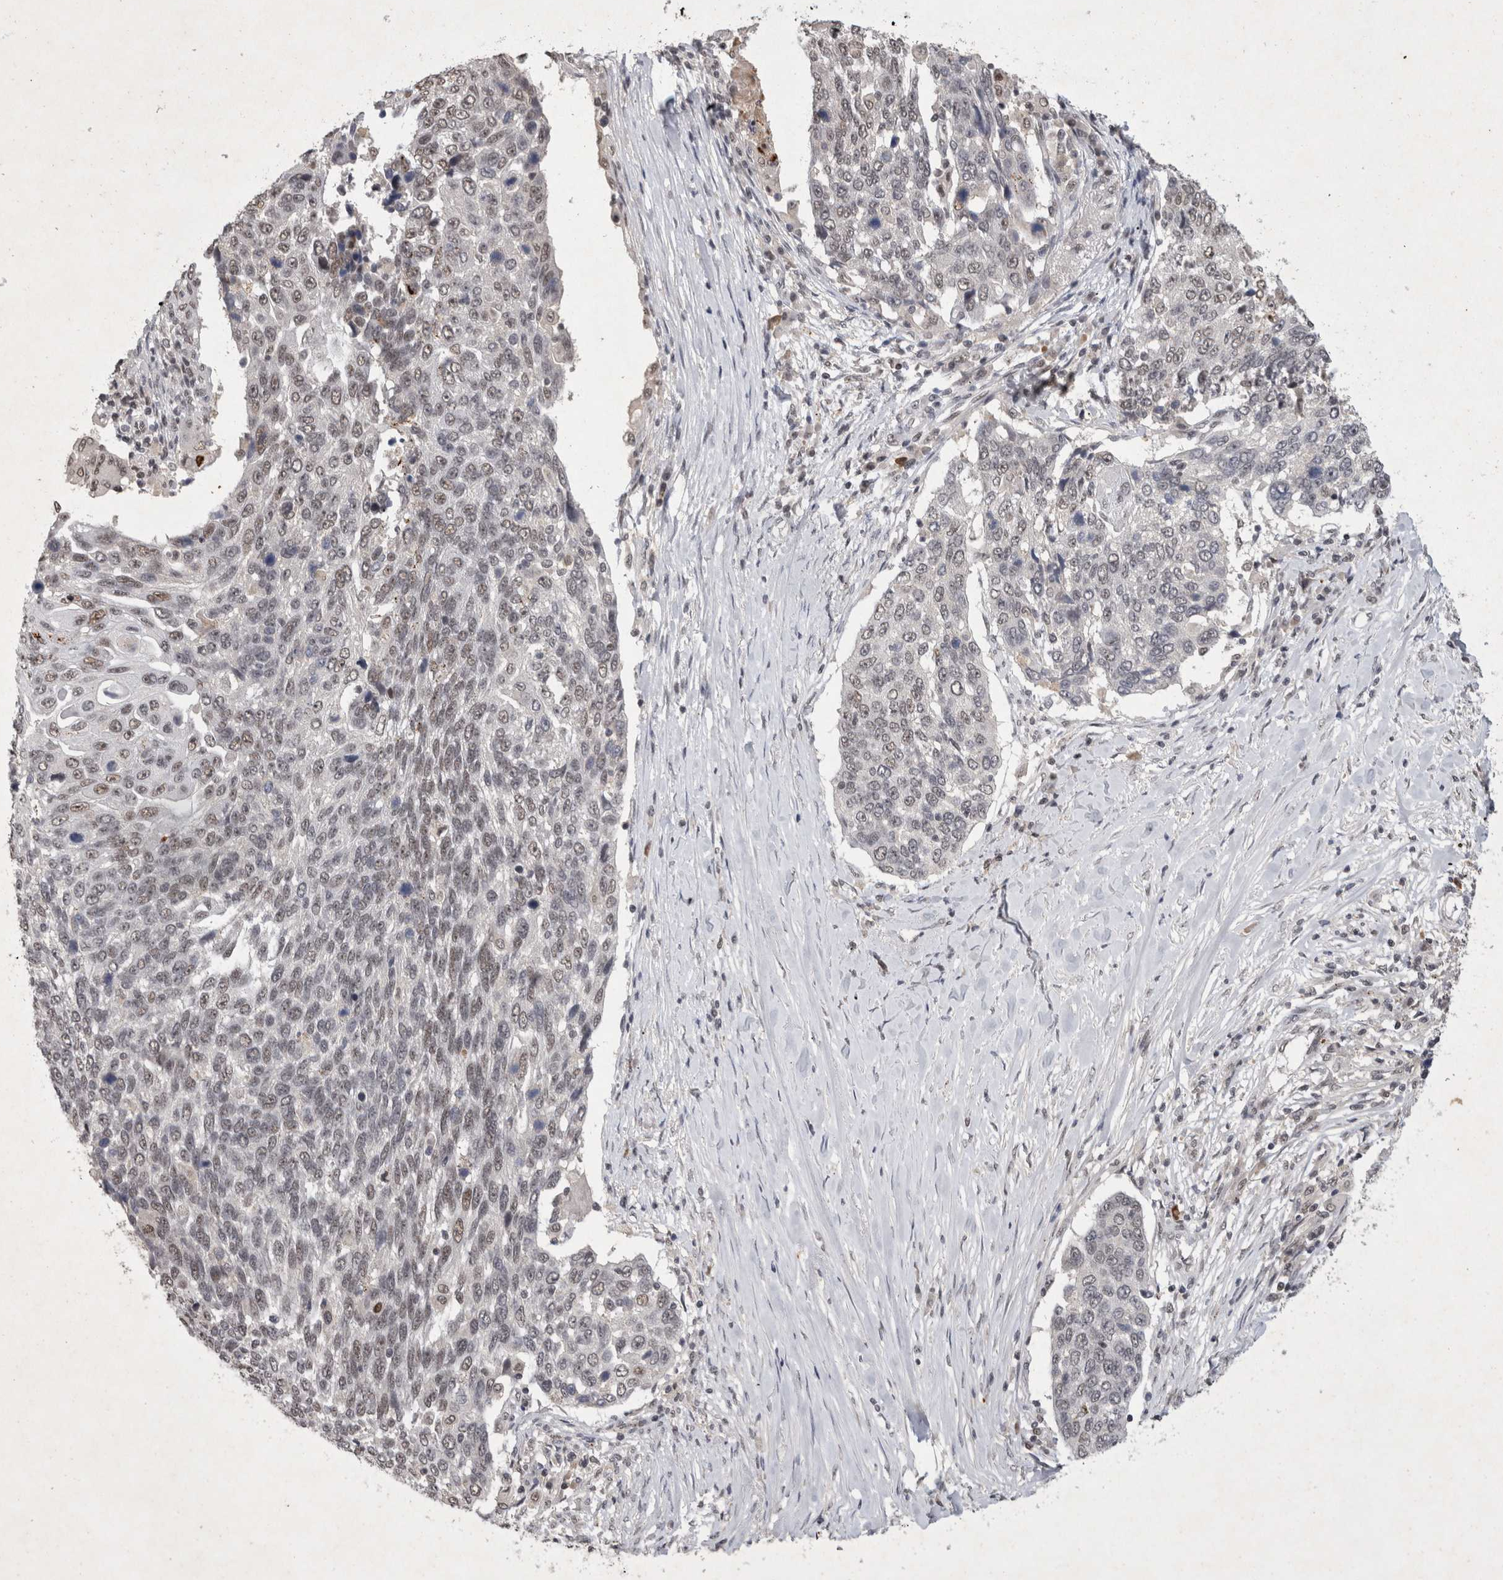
{"staining": {"intensity": "weak", "quantity": "25%-75%", "location": "nuclear"}, "tissue": "lung cancer", "cell_type": "Tumor cells", "image_type": "cancer", "snomed": [{"axis": "morphology", "description": "Squamous cell carcinoma, NOS"}, {"axis": "topography", "description": "Lung"}], "caption": "Squamous cell carcinoma (lung) tissue exhibits weak nuclear staining in about 25%-75% of tumor cells, visualized by immunohistochemistry.", "gene": "XRCC5", "patient": {"sex": "male", "age": 66}}